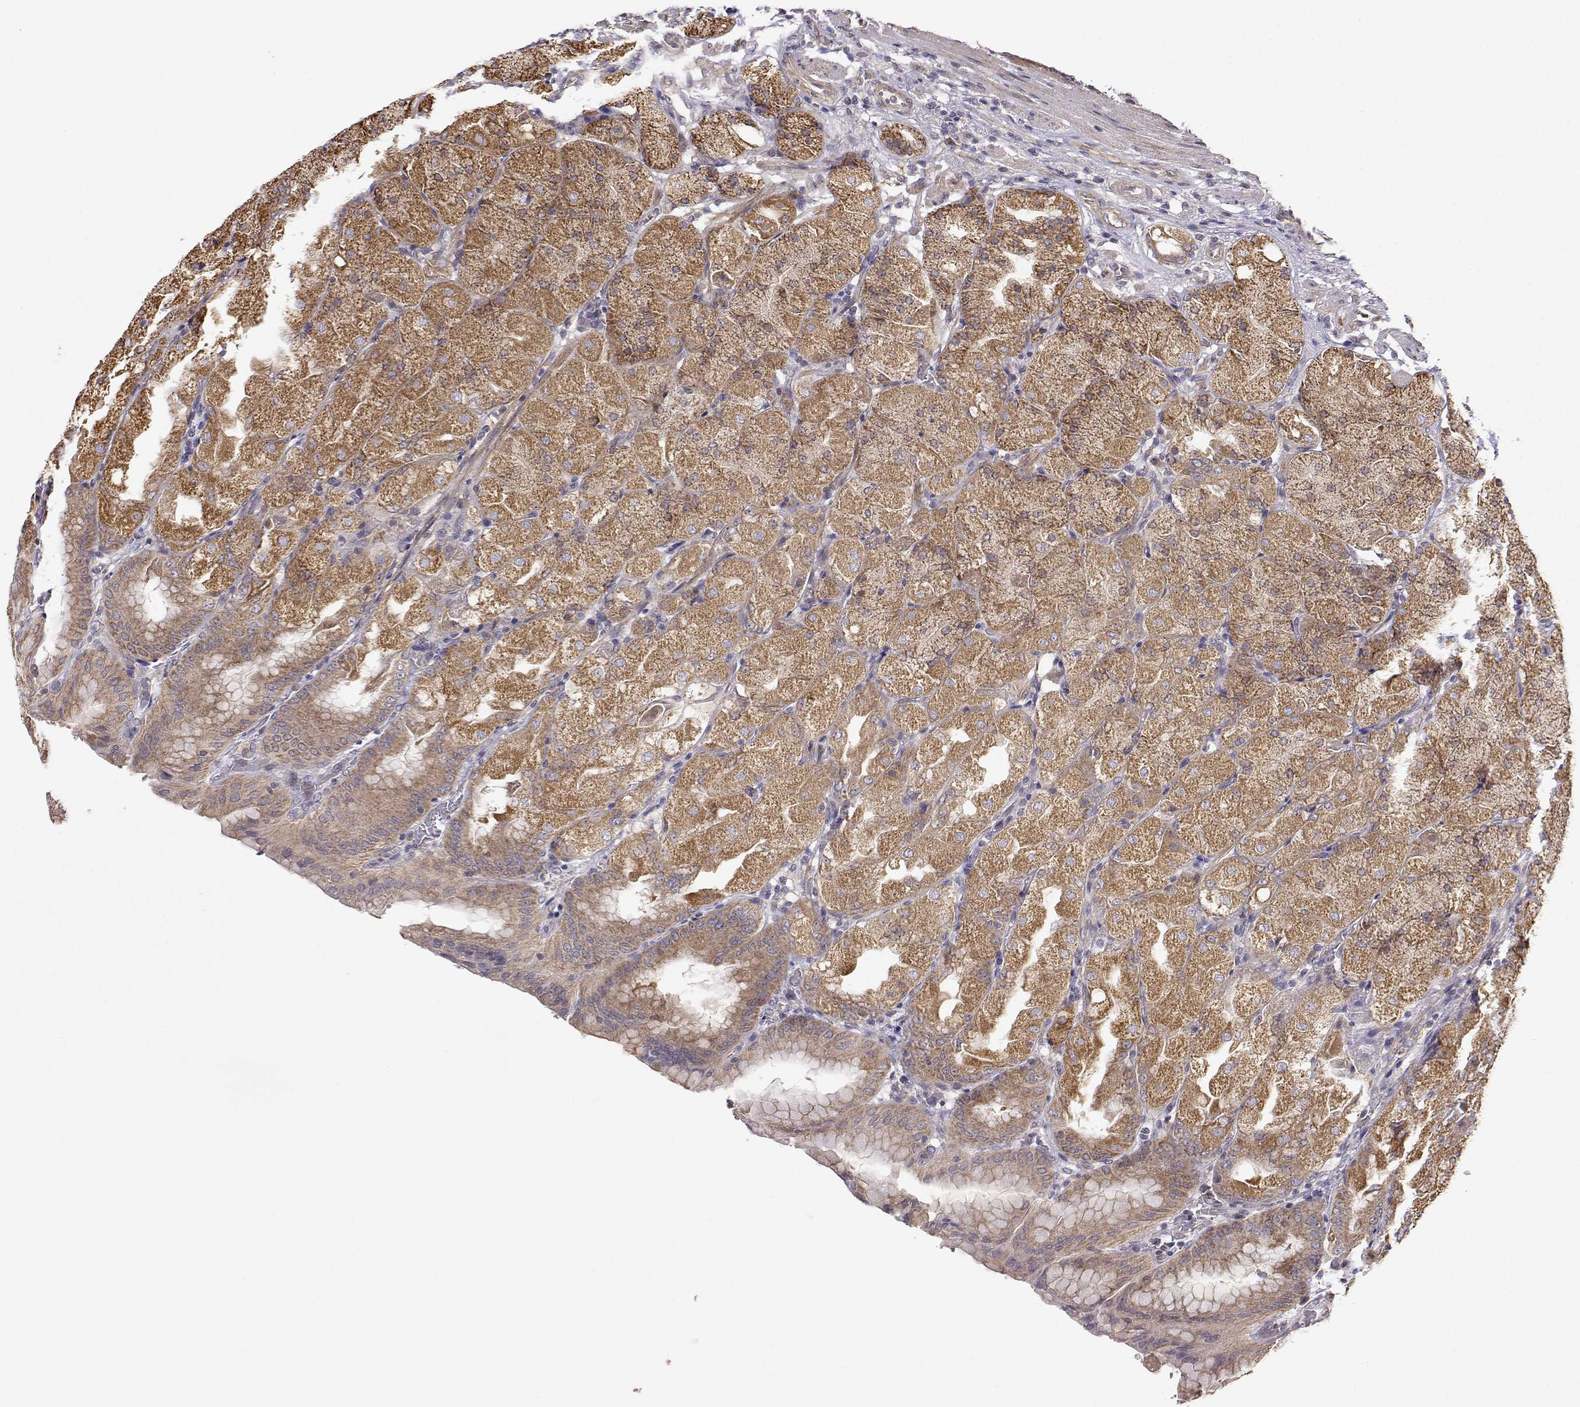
{"staining": {"intensity": "strong", "quantity": ">75%", "location": "cytoplasmic/membranous"}, "tissue": "stomach", "cell_type": "Glandular cells", "image_type": "normal", "snomed": [{"axis": "morphology", "description": "Normal tissue, NOS"}, {"axis": "topography", "description": "Stomach, upper"}, {"axis": "topography", "description": "Stomach"}, {"axis": "topography", "description": "Stomach, lower"}], "caption": "Immunohistochemical staining of unremarkable human stomach demonstrates high levels of strong cytoplasmic/membranous expression in approximately >75% of glandular cells. (brown staining indicates protein expression, while blue staining denotes nuclei).", "gene": "PAIP1", "patient": {"sex": "male", "age": 62}}